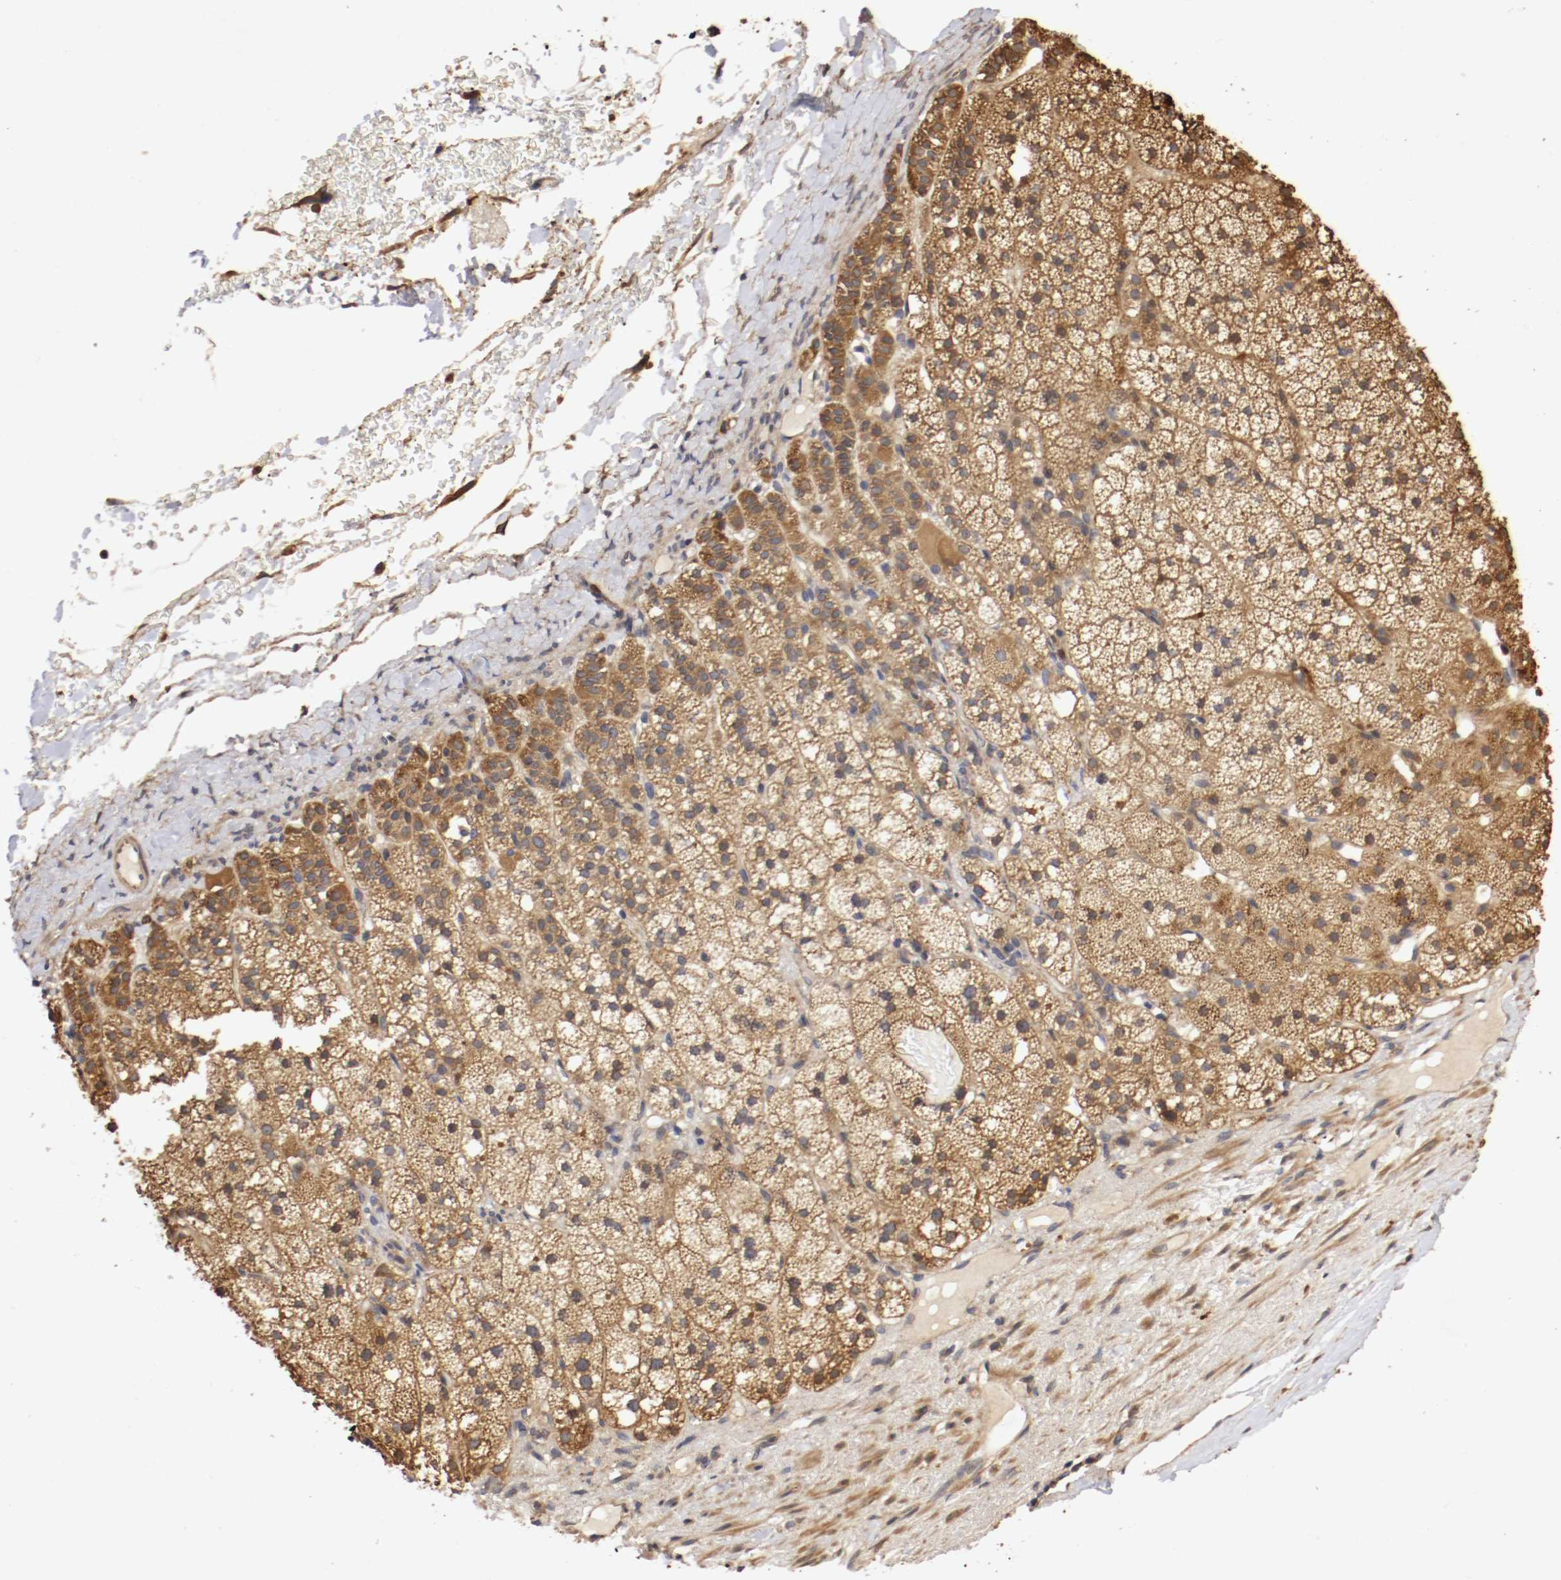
{"staining": {"intensity": "strong", "quantity": ">75%", "location": "cytoplasmic/membranous"}, "tissue": "adrenal gland", "cell_type": "Glandular cells", "image_type": "normal", "snomed": [{"axis": "morphology", "description": "Normal tissue, NOS"}, {"axis": "topography", "description": "Adrenal gland"}], "caption": "Immunohistochemistry (IHC) histopathology image of normal human adrenal gland stained for a protein (brown), which displays high levels of strong cytoplasmic/membranous staining in approximately >75% of glandular cells.", "gene": "VEZT", "patient": {"sex": "male", "age": 35}}